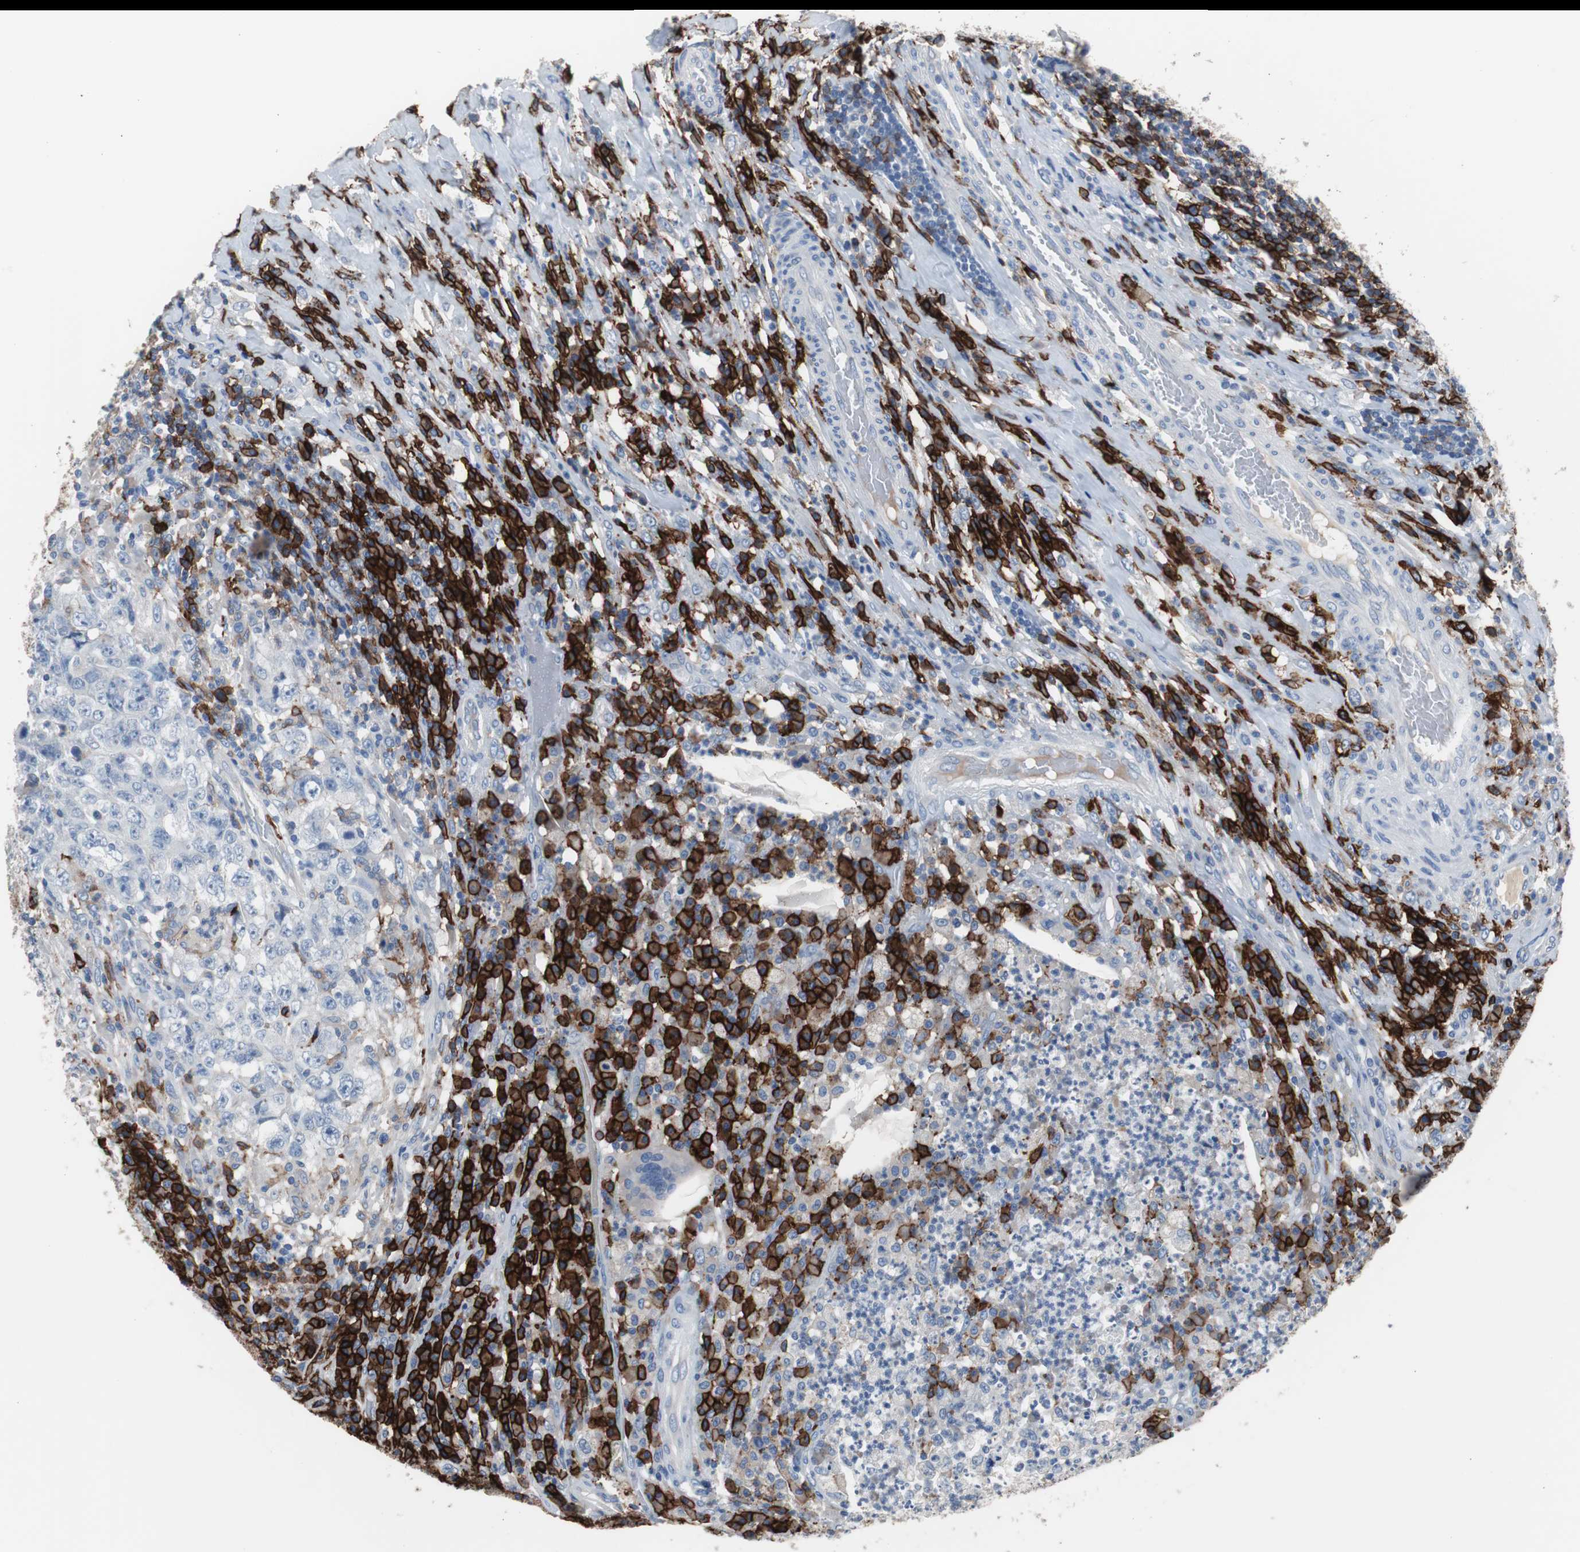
{"staining": {"intensity": "negative", "quantity": "none", "location": "none"}, "tissue": "testis cancer", "cell_type": "Tumor cells", "image_type": "cancer", "snomed": [{"axis": "morphology", "description": "Necrosis, NOS"}, {"axis": "morphology", "description": "Carcinoma, Embryonal, NOS"}, {"axis": "topography", "description": "Testis"}], "caption": "This photomicrograph is of testis cancer stained with immunohistochemistry (IHC) to label a protein in brown with the nuclei are counter-stained blue. There is no expression in tumor cells.", "gene": "FCGR2B", "patient": {"sex": "male", "age": 19}}